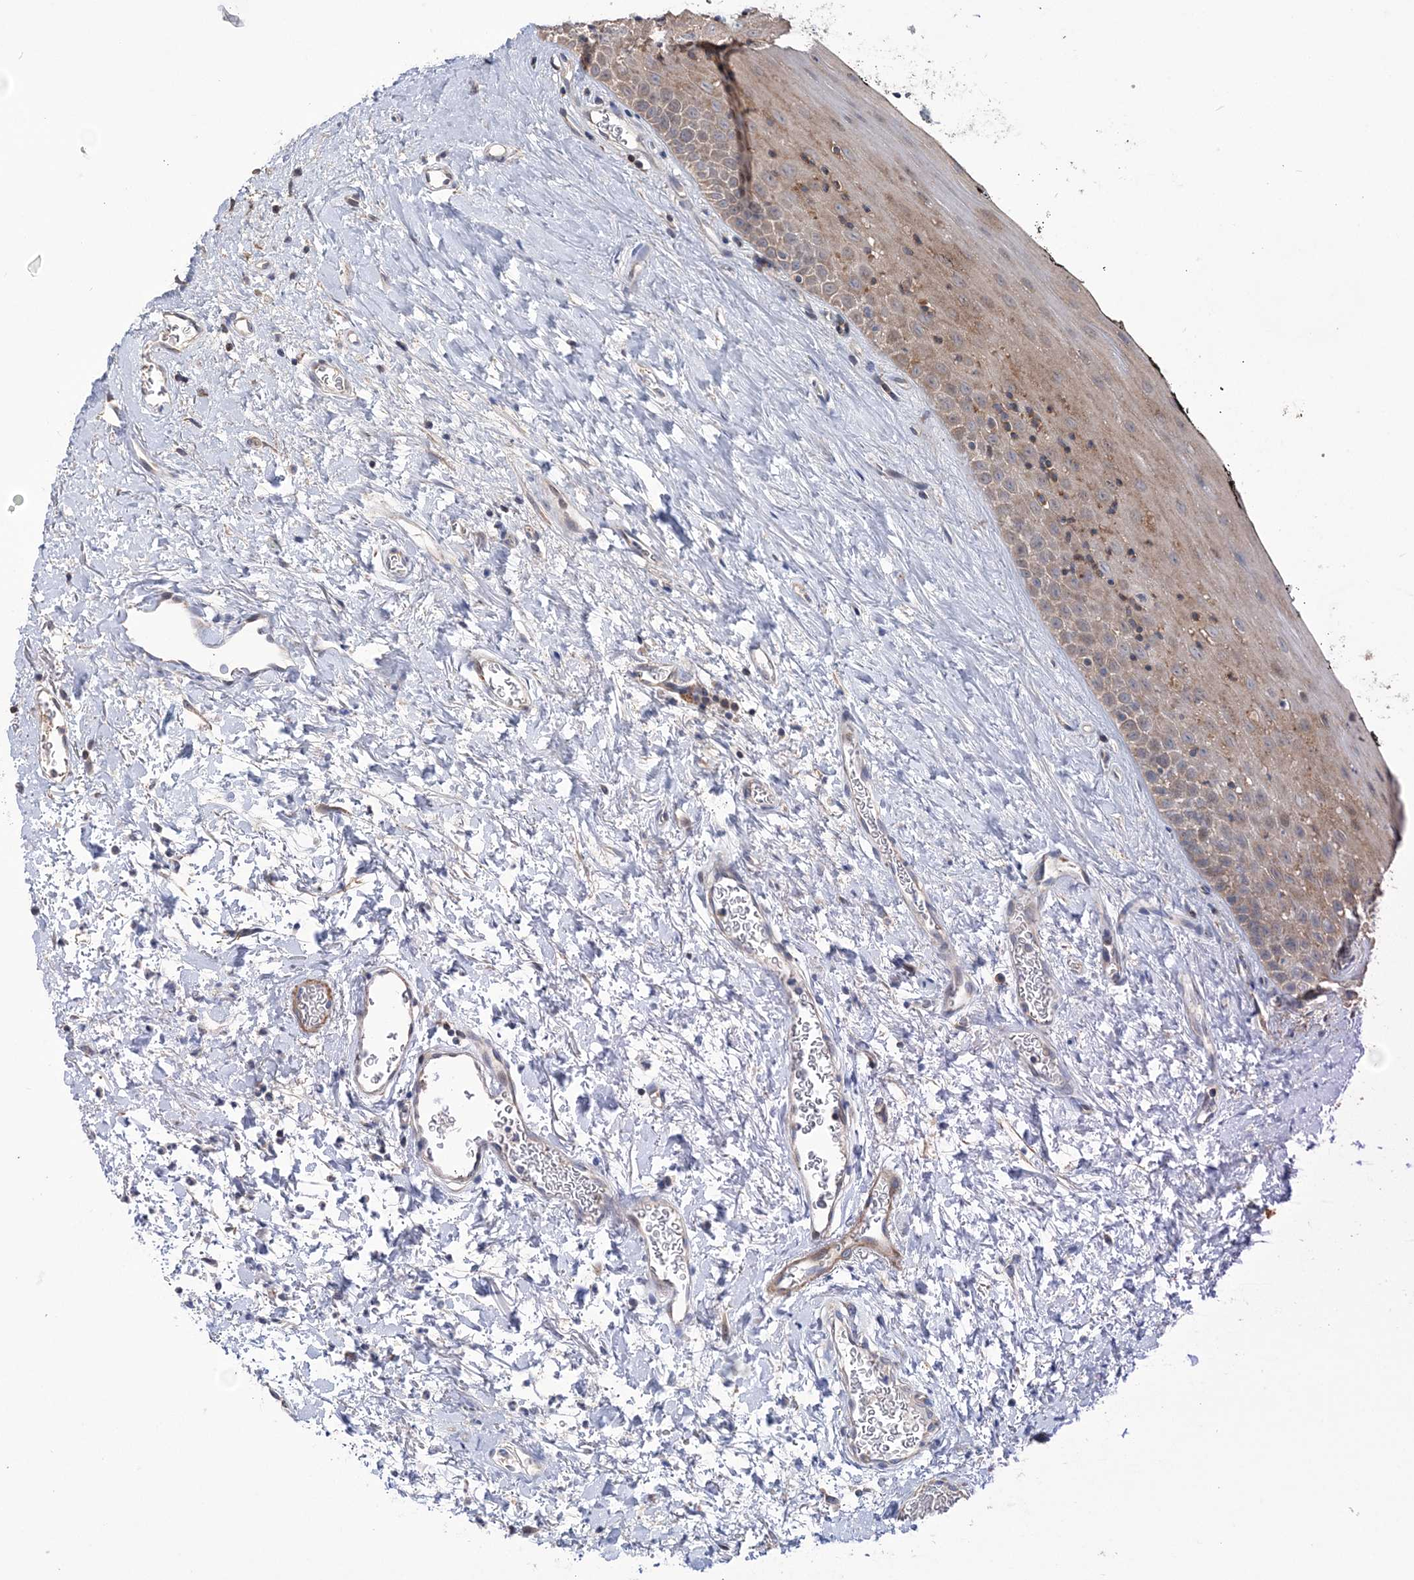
{"staining": {"intensity": "weak", "quantity": "25%-75%", "location": "cytoplasmic/membranous"}, "tissue": "oral mucosa", "cell_type": "Squamous epithelial cells", "image_type": "normal", "snomed": [{"axis": "morphology", "description": "Normal tissue, NOS"}, {"axis": "topography", "description": "Oral tissue"}], "caption": "Brown immunohistochemical staining in unremarkable human oral mucosa reveals weak cytoplasmic/membranous staining in approximately 25%-75% of squamous epithelial cells.", "gene": "PPP2R2B", "patient": {"sex": "male", "age": 74}}